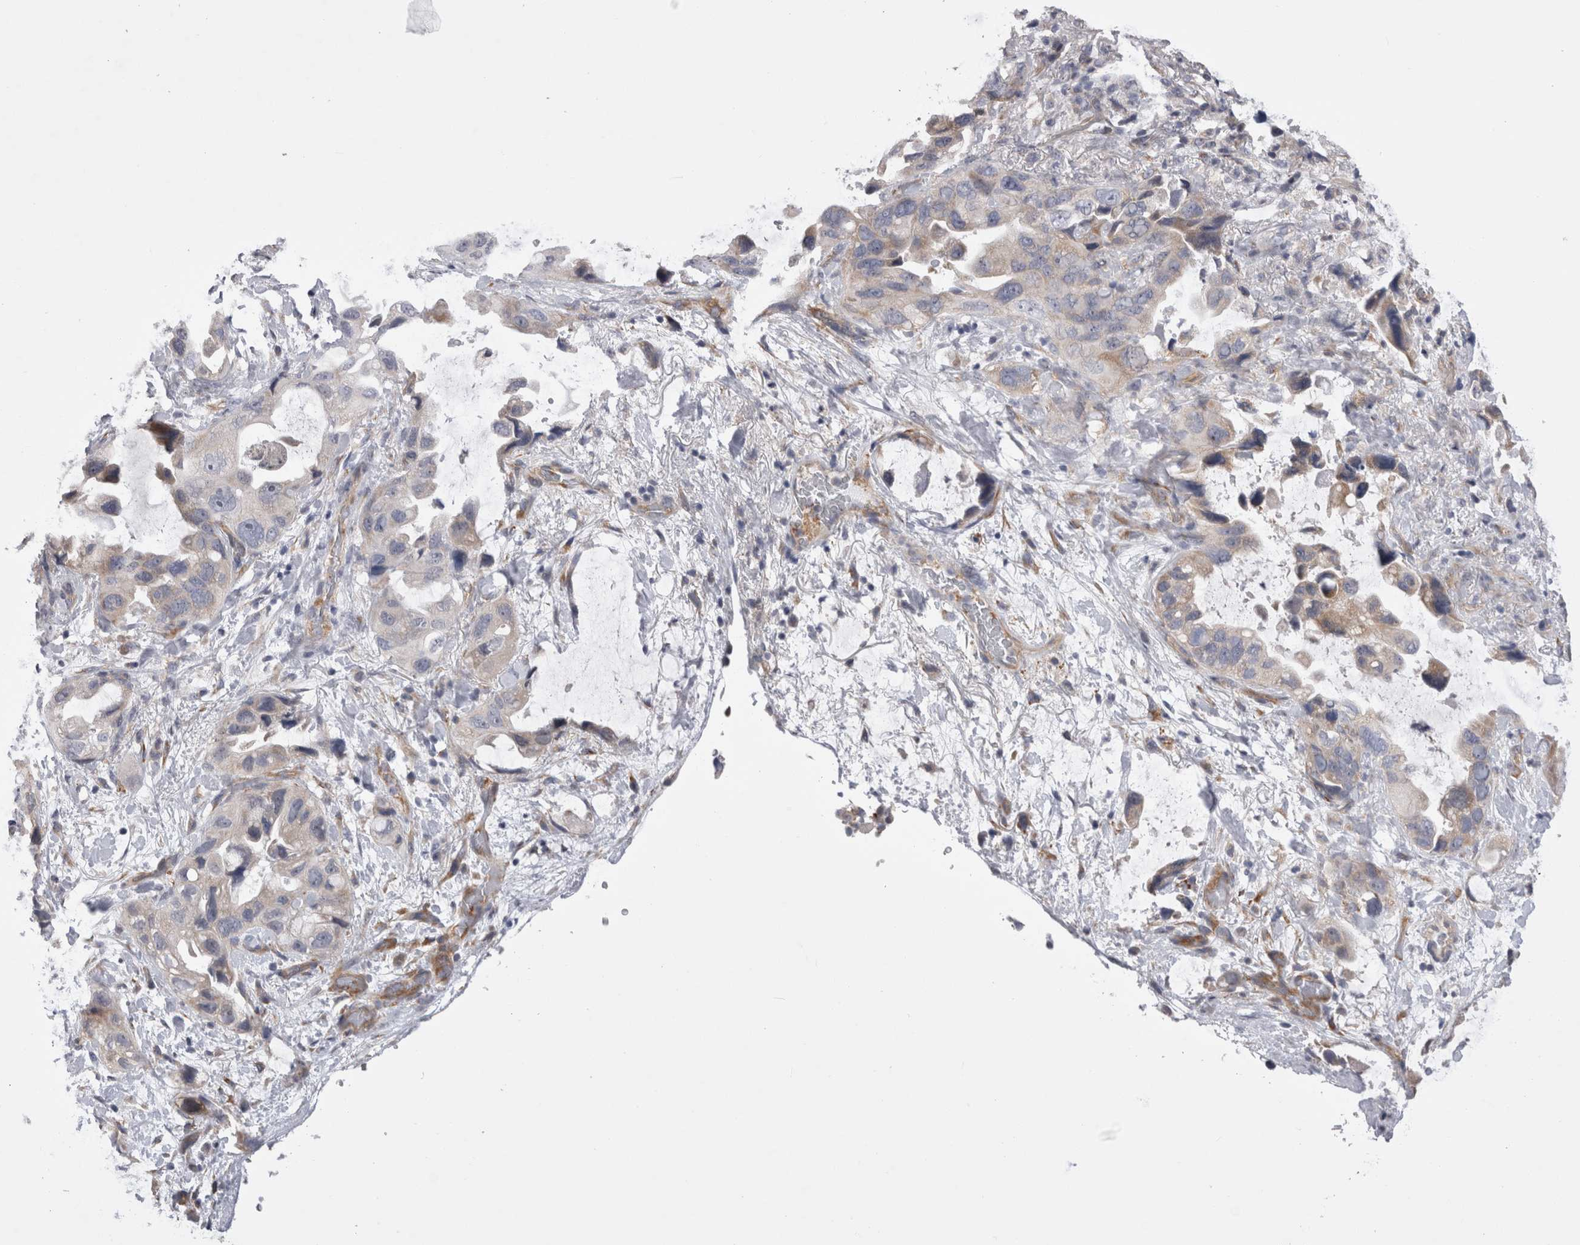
{"staining": {"intensity": "weak", "quantity": "<25%", "location": "cytoplasmic/membranous"}, "tissue": "lung cancer", "cell_type": "Tumor cells", "image_type": "cancer", "snomed": [{"axis": "morphology", "description": "Squamous cell carcinoma, NOS"}, {"axis": "topography", "description": "Lung"}], "caption": "Tumor cells are negative for protein expression in human lung squamous cell carcinoma.", "gene": "ARHGAP29", "patient": {"sex": "female", "age": 73}}